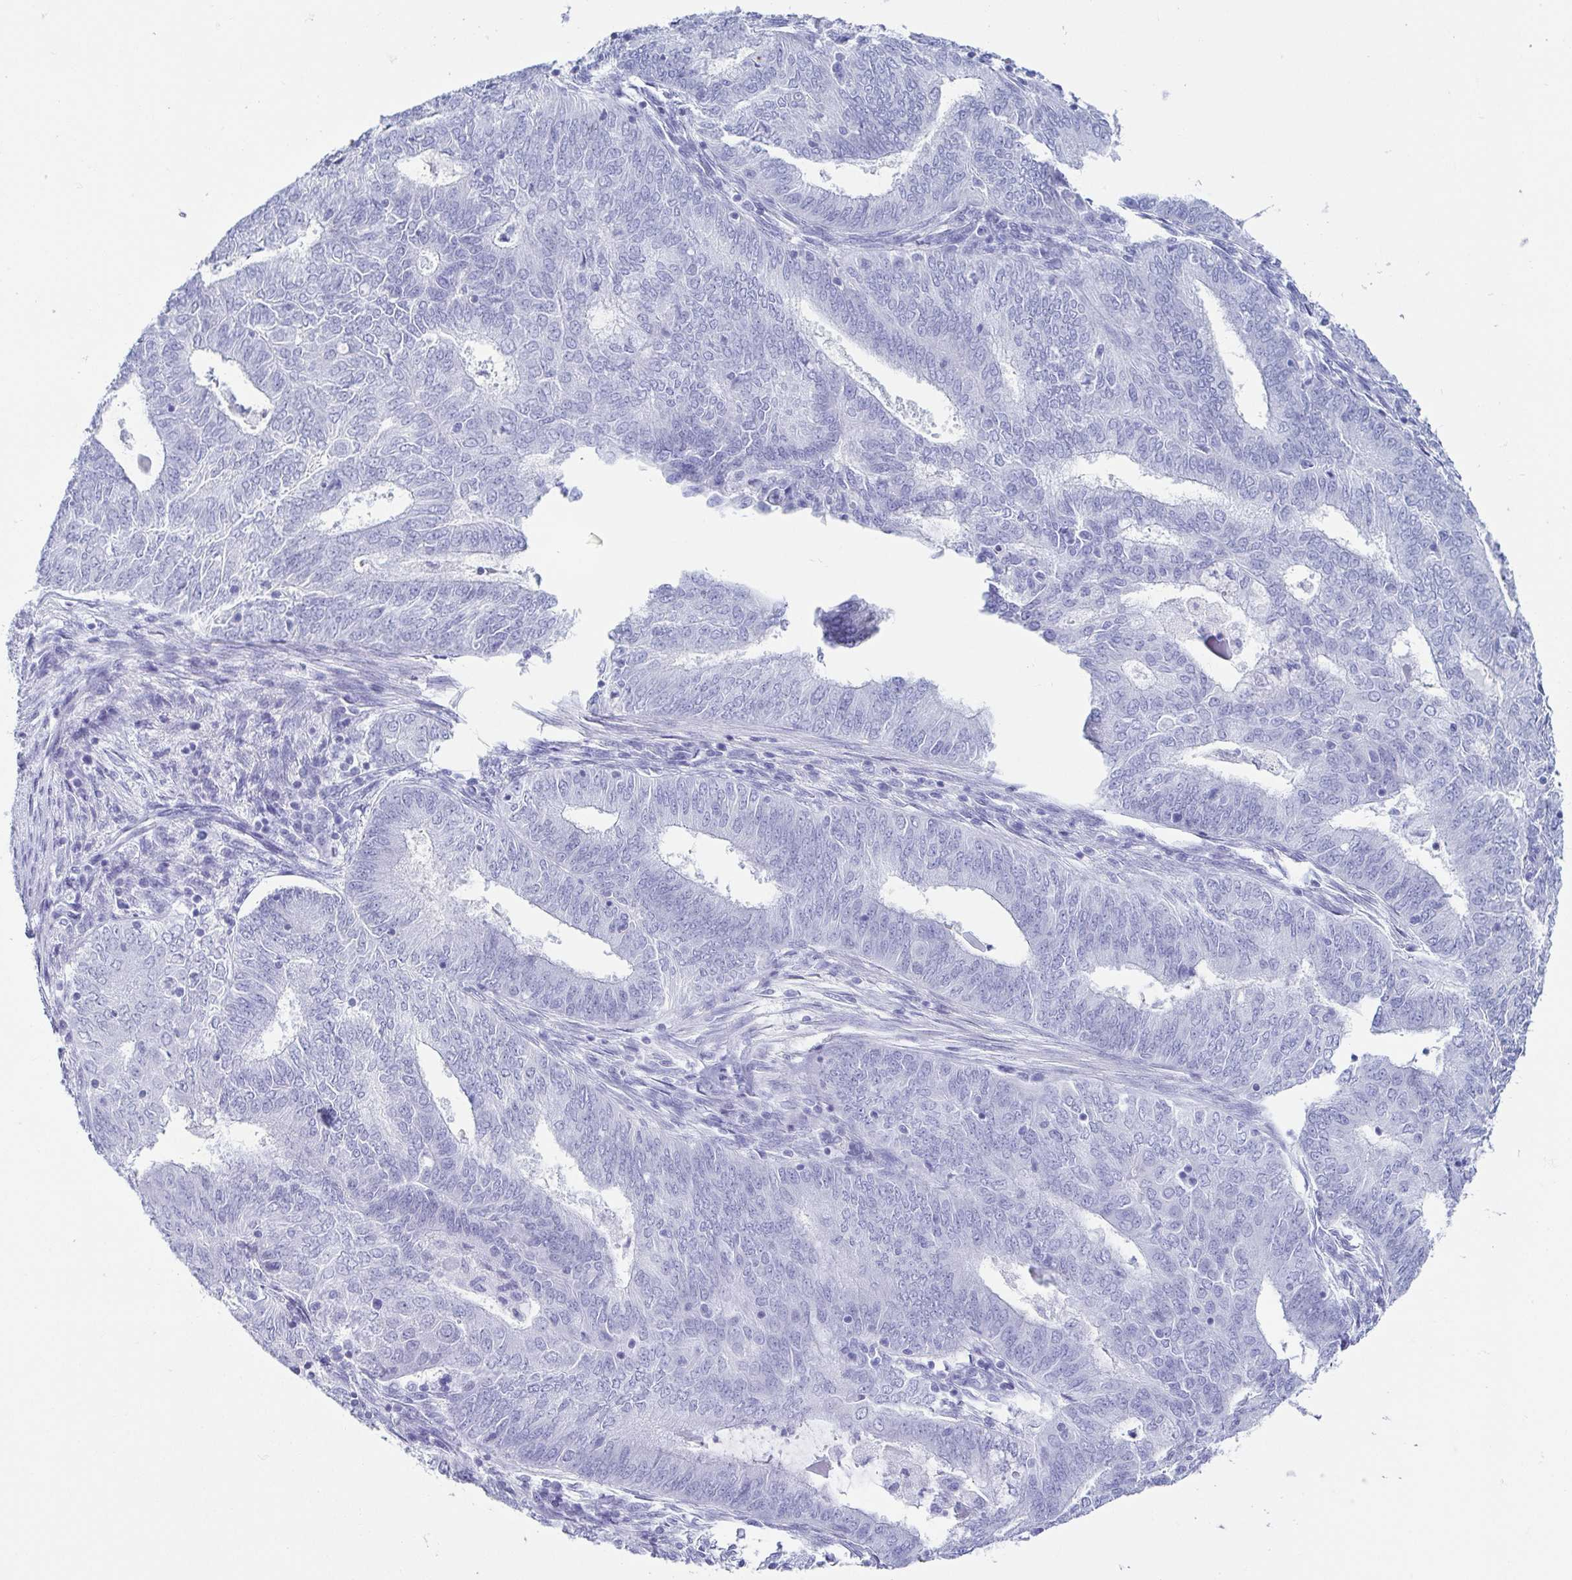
{"staining": {"intensity": "negative", "quantity": "none", "location": "none"}, "tissue": "endometrial cancer", "cell_type": "Tumor cells", "image_type": "cancer", "snomed": [{"axis": "morphology", "description": "Adenocarcinoma, NOS"}, {"axis": "topography", "description": "Endometrium"}], "caption": "This is an immunohistochemistry (IHC) image of endometrial cancer (adenocarcinoma). There is no positivity in tumor cells.", "gene": "CD164L2", "patient": {"sex": "female", "age": 62}}